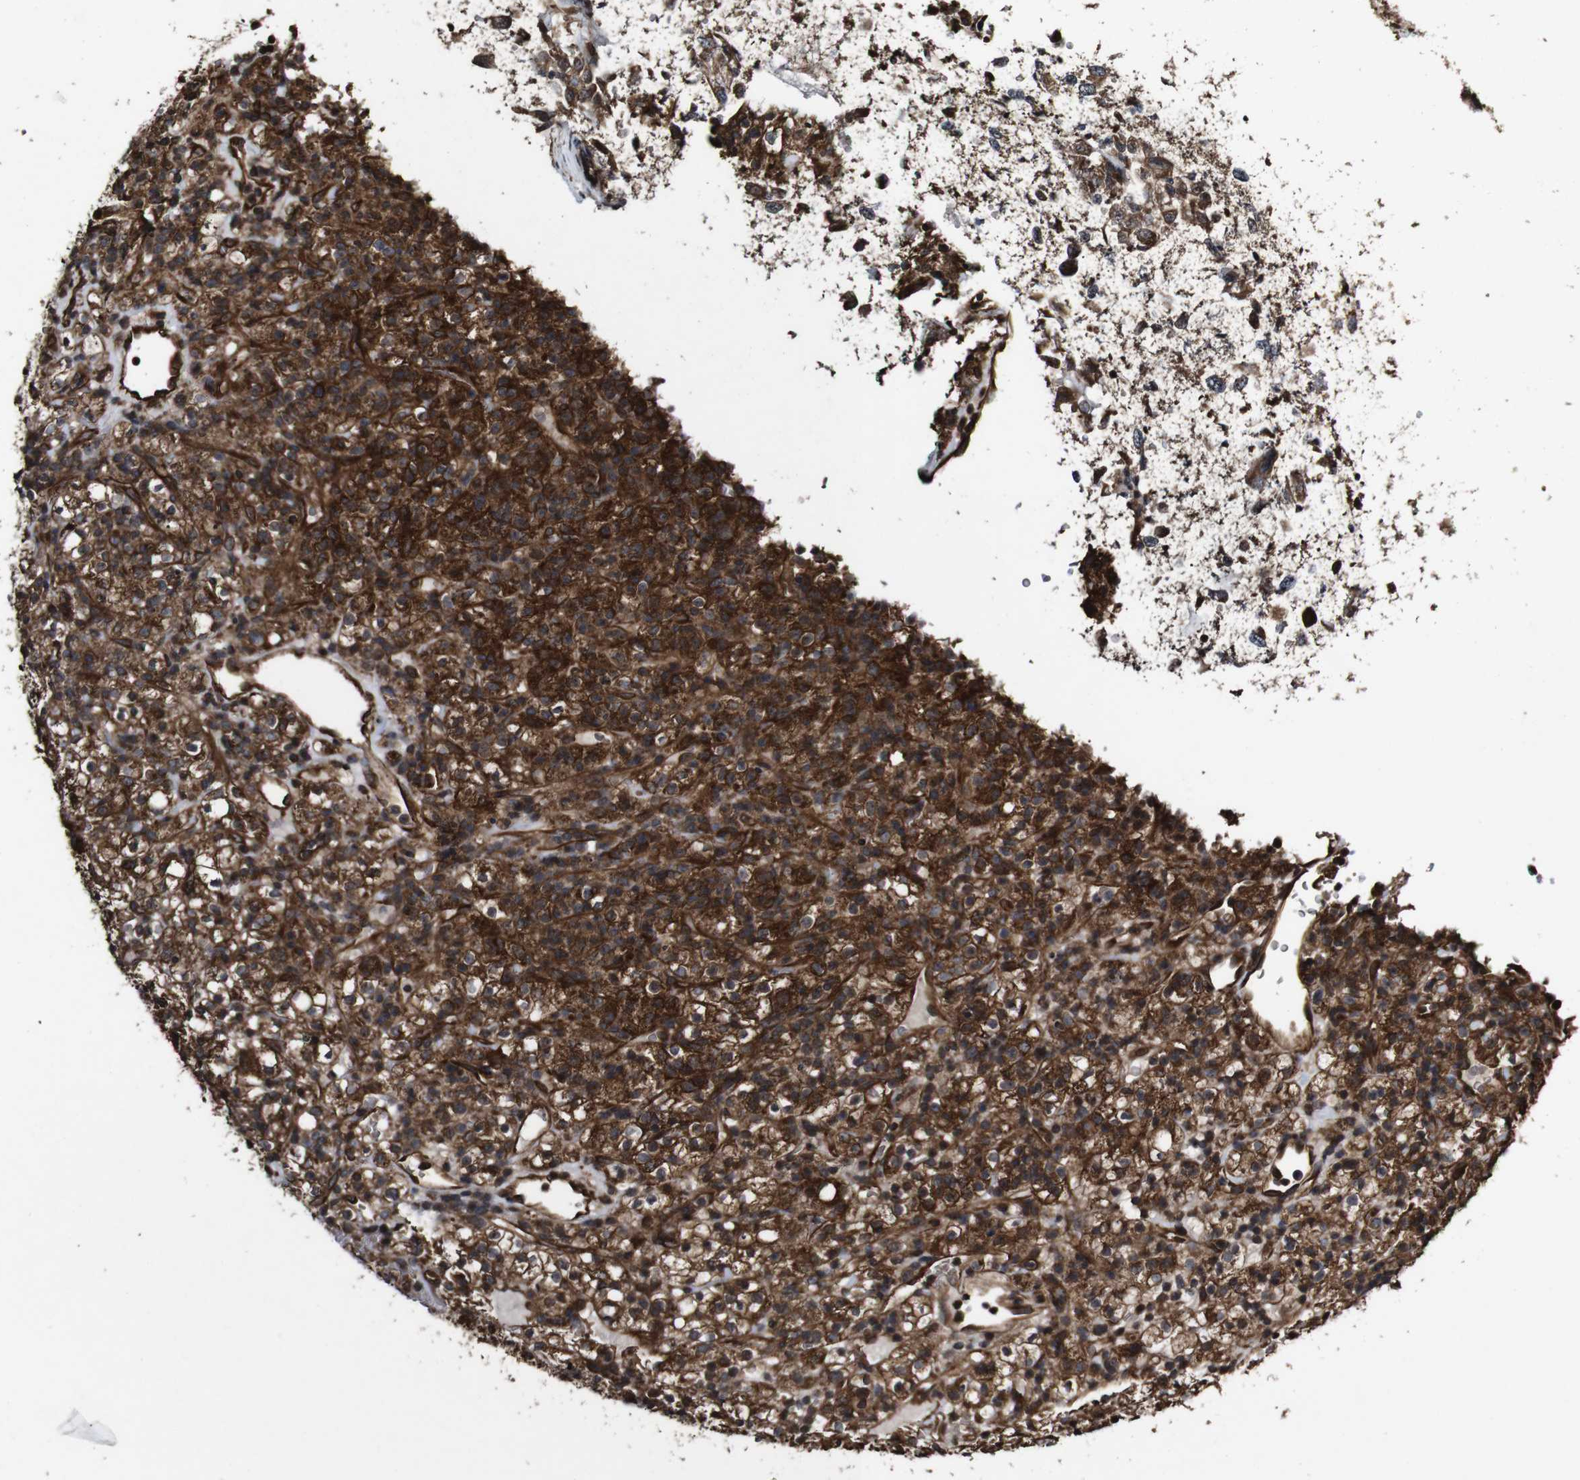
{"staining": {"intensity": "strong", "quantity": ">75%", "location": "cytoplasmic/membranous"}, "tissue": "renal cancer", "cell_type": "Tumor cells", "image_type": "cancer", "snomed": [{"axis": "morphology", "description": "Normal tissue, NOS"}, {"axis": "morphology", "description": "Adenocarcinoma, NOS"}, {"axis": "topography", "description": "Kidney"}], "caption": "The micrograph exhibits staining of renal cancer, revealing strong cytoplasmic/membranous protein positivity (brown color) within tumor cells.", "gene": "BTN3A3", "patient": {"sex": "female", "age": 72}}